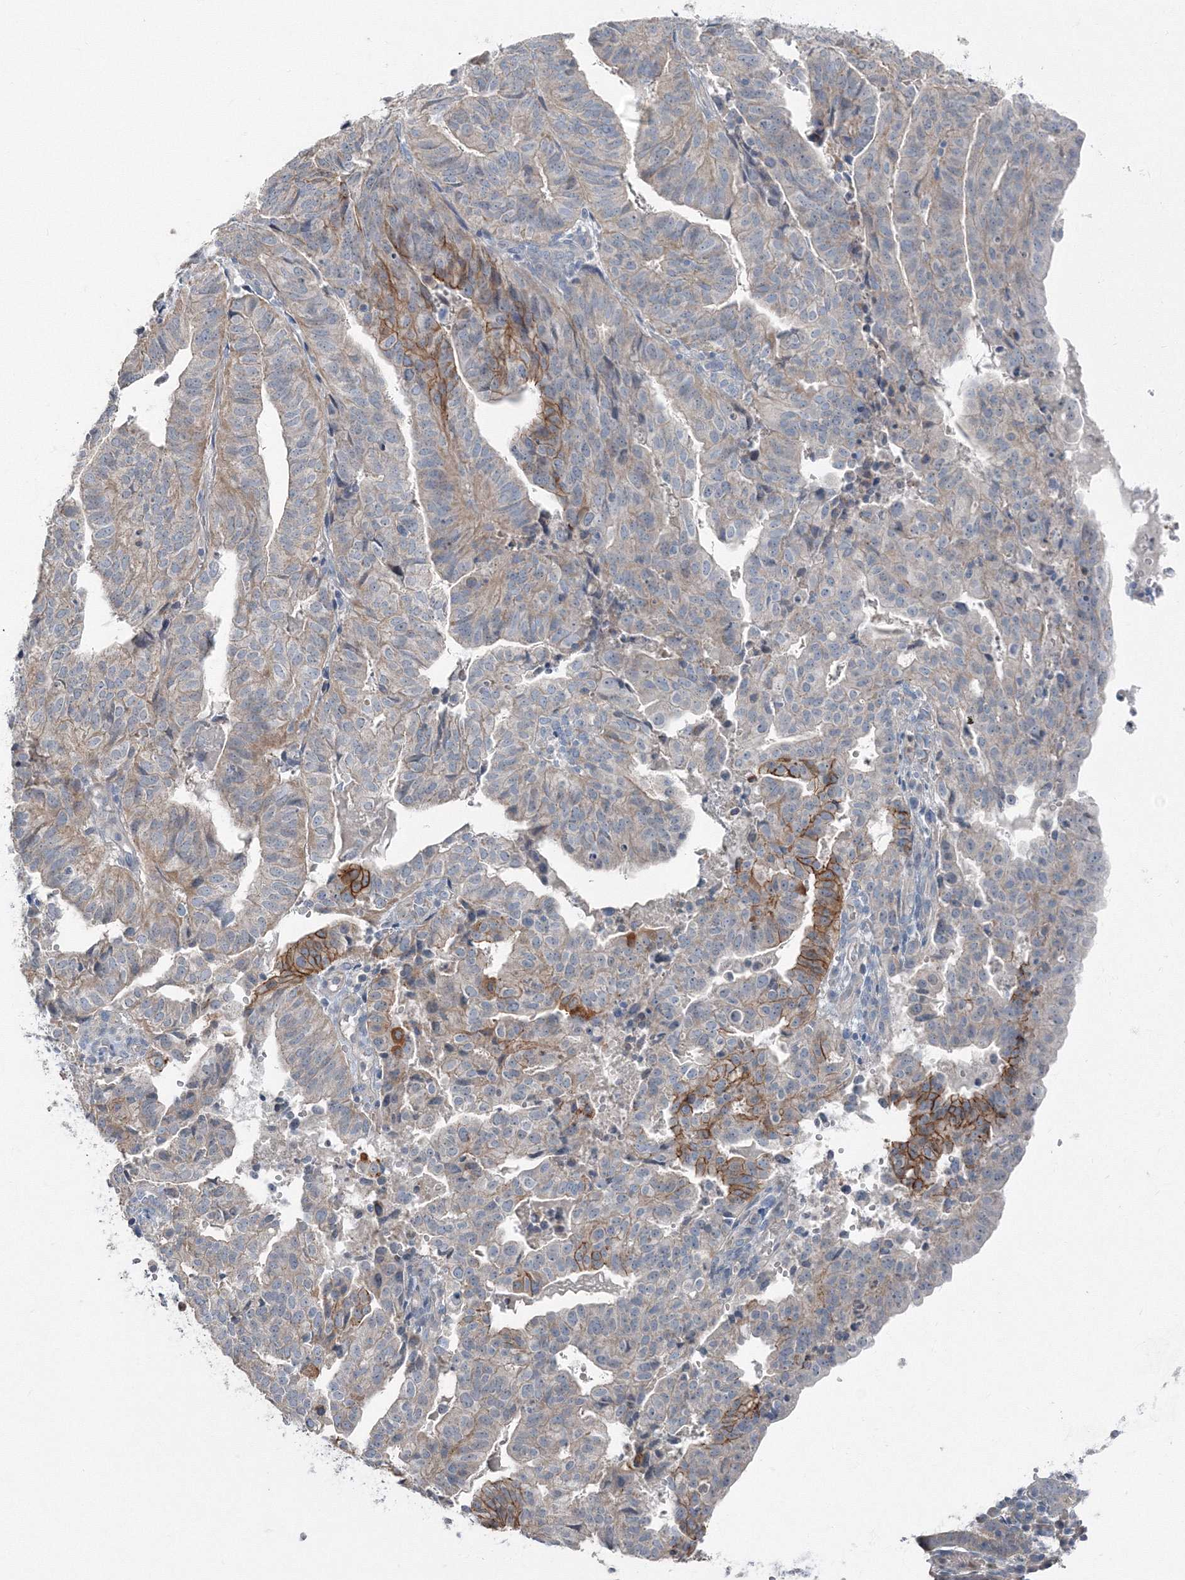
{"staining": {"intensity": "moderate", "quantity": "<25%", "location": "cytoplasmic/membranous"}, "tissue": "endometrial cancer", "cell_type": "Tumor cells", "image_type": "cancer", "snomed": [{"axis": "morphology", "description": "Adenocarcinoma, NOS"}, {"axis": "topography", "description": "Uterus"}], "caption": "High-power microscopy captured an immunohistochemistry micrograph of adenocarcinoma (endometrial), revealing moderate cytoplasmic/membranous staining in approximately <25% of tumor cells.", "gene": "AASDH", "patient": {"sex": "female", "age": 77}}